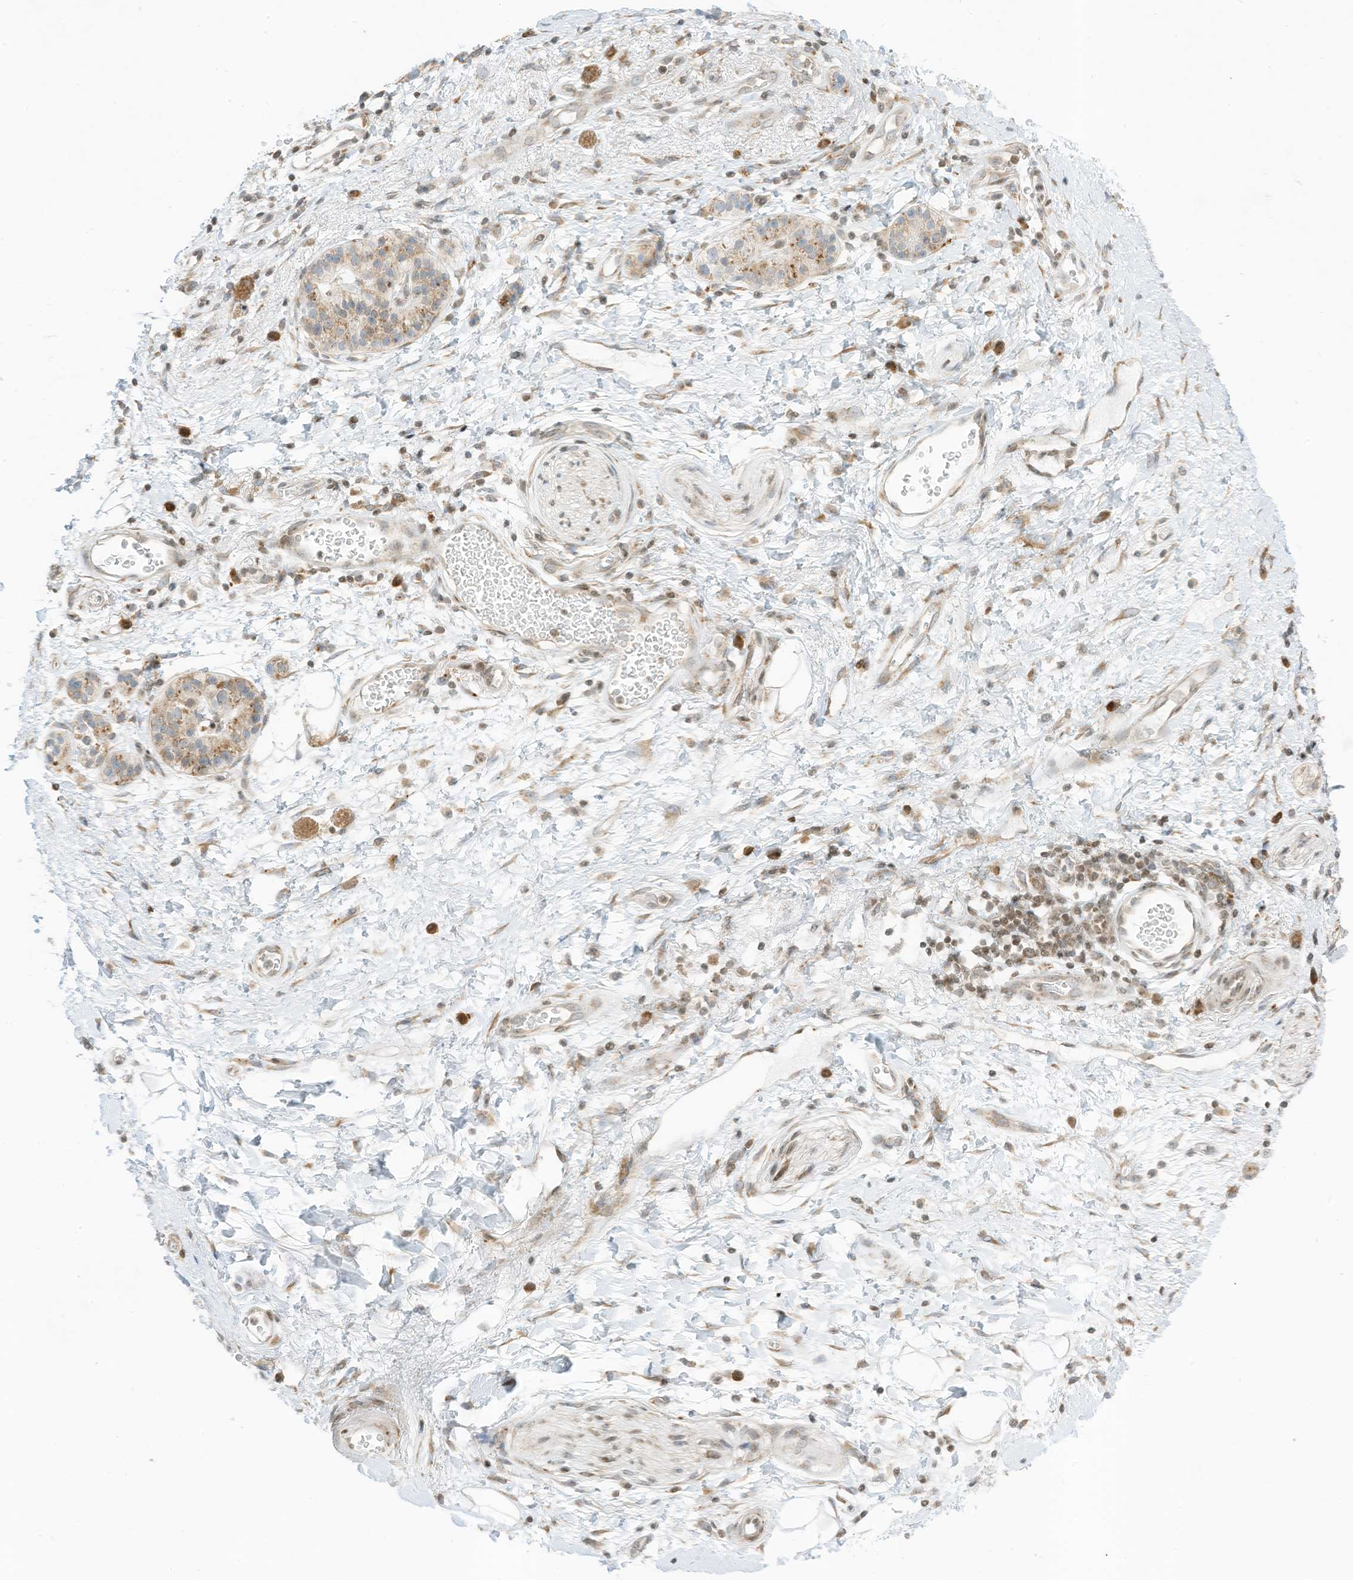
{"staining": {"intensity": "negative", "quantity": "none", "location": "none"}, "tissue": "adipose tissue", "cell_type": "Adipocytes", "image_type": "normal", "snomed": [{"axis": "morphology", "description": "Normal tissue, NOS"}, {"axis": "morphology", "description": "Adenocarcinoma, NOS"}, {"axis": "topography", "description": "Duodenum"}, {"axis": "topography", "description": "Peripheral nerve tissue"}], "caption": "Adipocytes are negative for protein expression in benign human adipose tissue. (Brightfield microscopy of DAB IHC at high magnification).", "gene": "EDF1", "patient": {"sex": "female", "age": 60}}